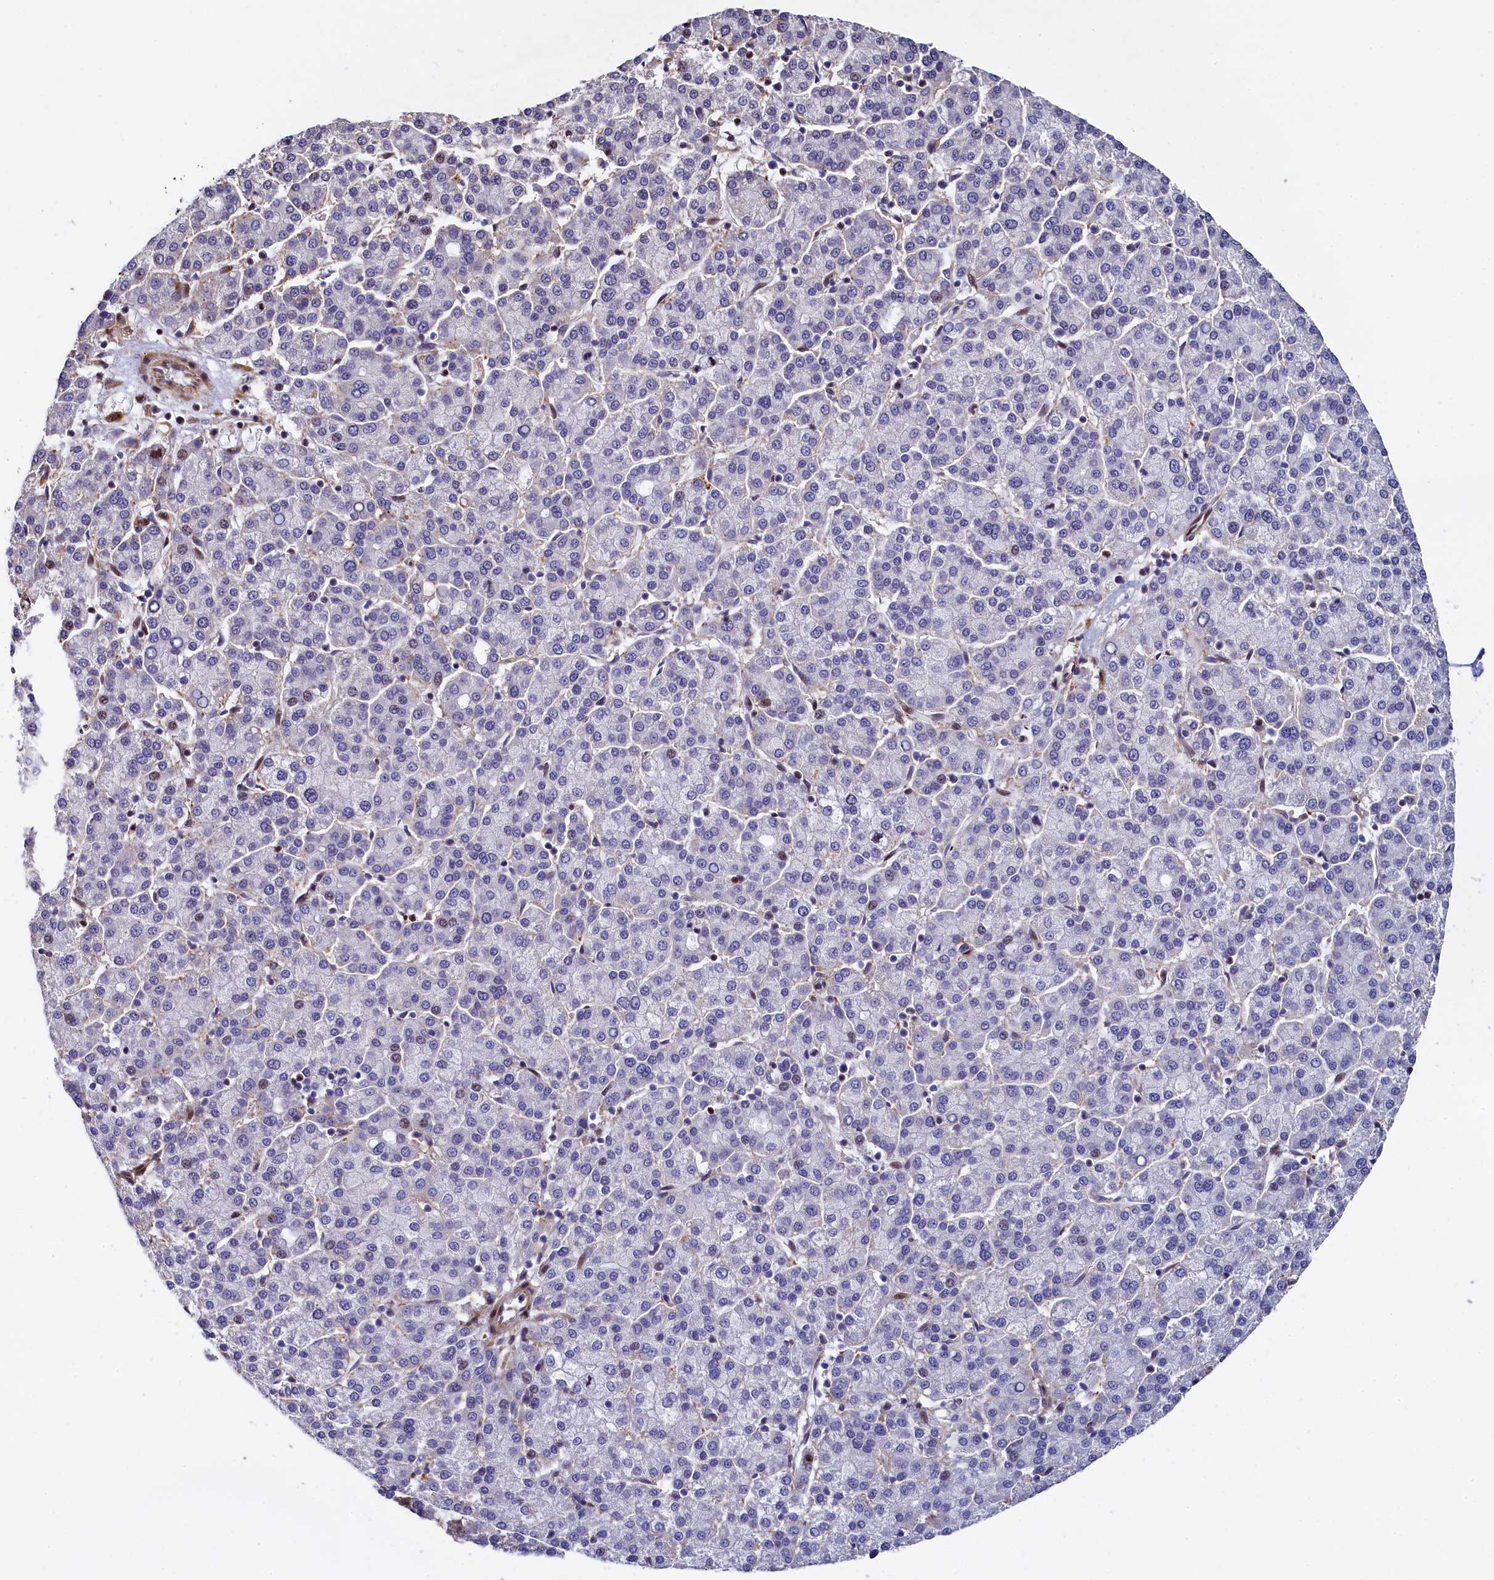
{"staining": {"intensity": "negative", "quantity": "none", "location": "none"}, "tissue": "liver cancer", "cell_type": "Tumor cells", "image_type": "cancer", "snomed": [{"axis": "morphology", "description": "Carcinoma, Hepatocellular, NOS"}, {"axis": "topography", "description": "Liver"}], "caption": "Tumor cells show no significant protein expression in liver cancer. (Brightfield microscopy of DAB (3,3'-diaminobenzidine) immunohistochemistry at high magnification).", "gene": "TGDS", "patient": {"sex": "female", "age": 58}}